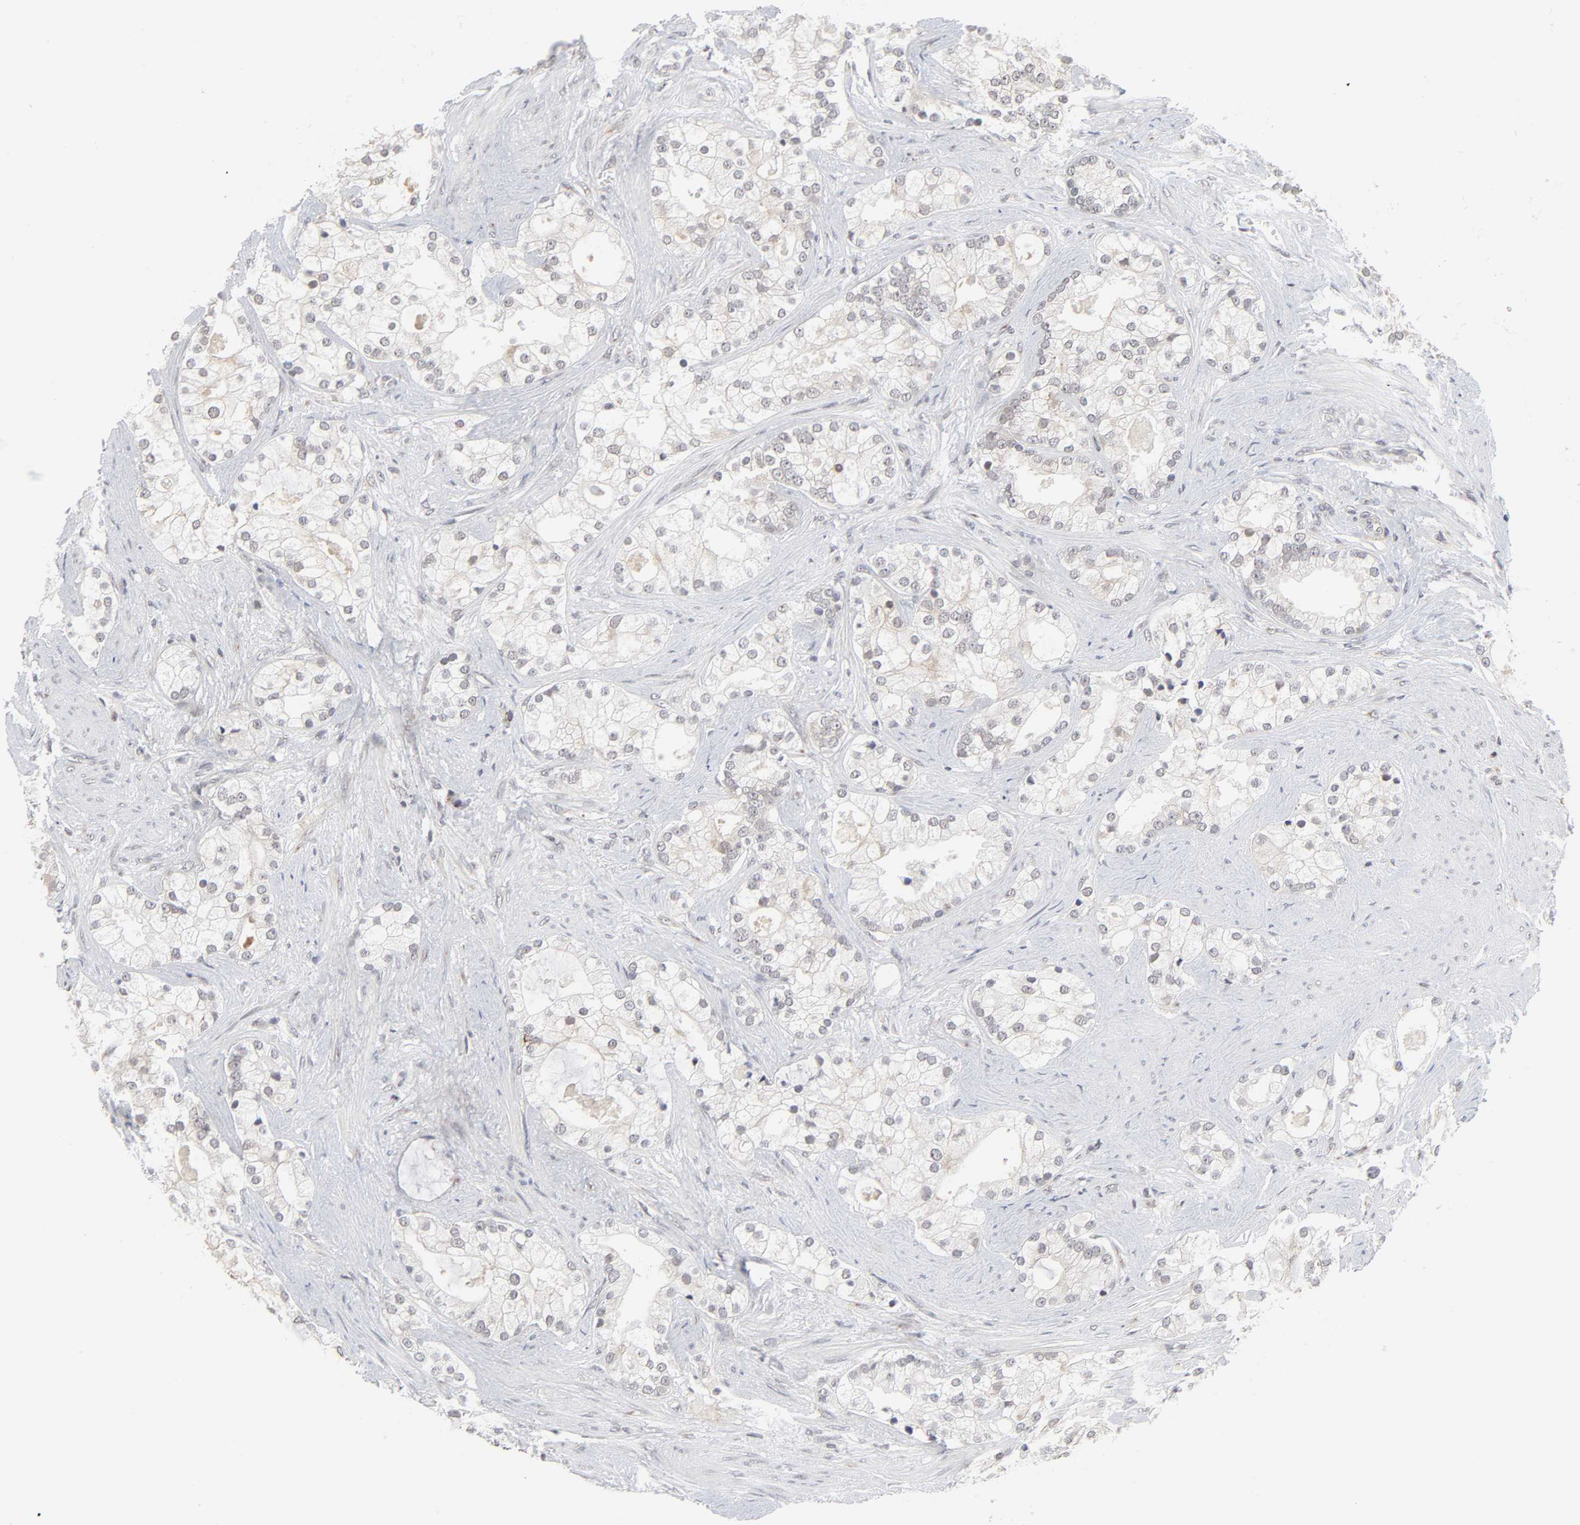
{"staining": {"intensity": "weak", "quantity": "25%-75%", "location": "cytoplasmic/membranous"}, "tissue": "prostate cancer", "cell_type": "Tumor cells", "image_type": "cancer", "snomed": [{"axis": "morphology", "description": "Adenocarcinoma, Low grade"}, {"axis": "topography", "description": "Prostate"}], "caption": "High-power microscopy captured an immunohistochemistry (IHC) photomicrograph of prostate cancer, revealing weak cytoplasmic/membranous positivity in approximately 25%-75% of tumor cells.", "gene": "AUH", "patient": {"sex": "male", "age": 58}}